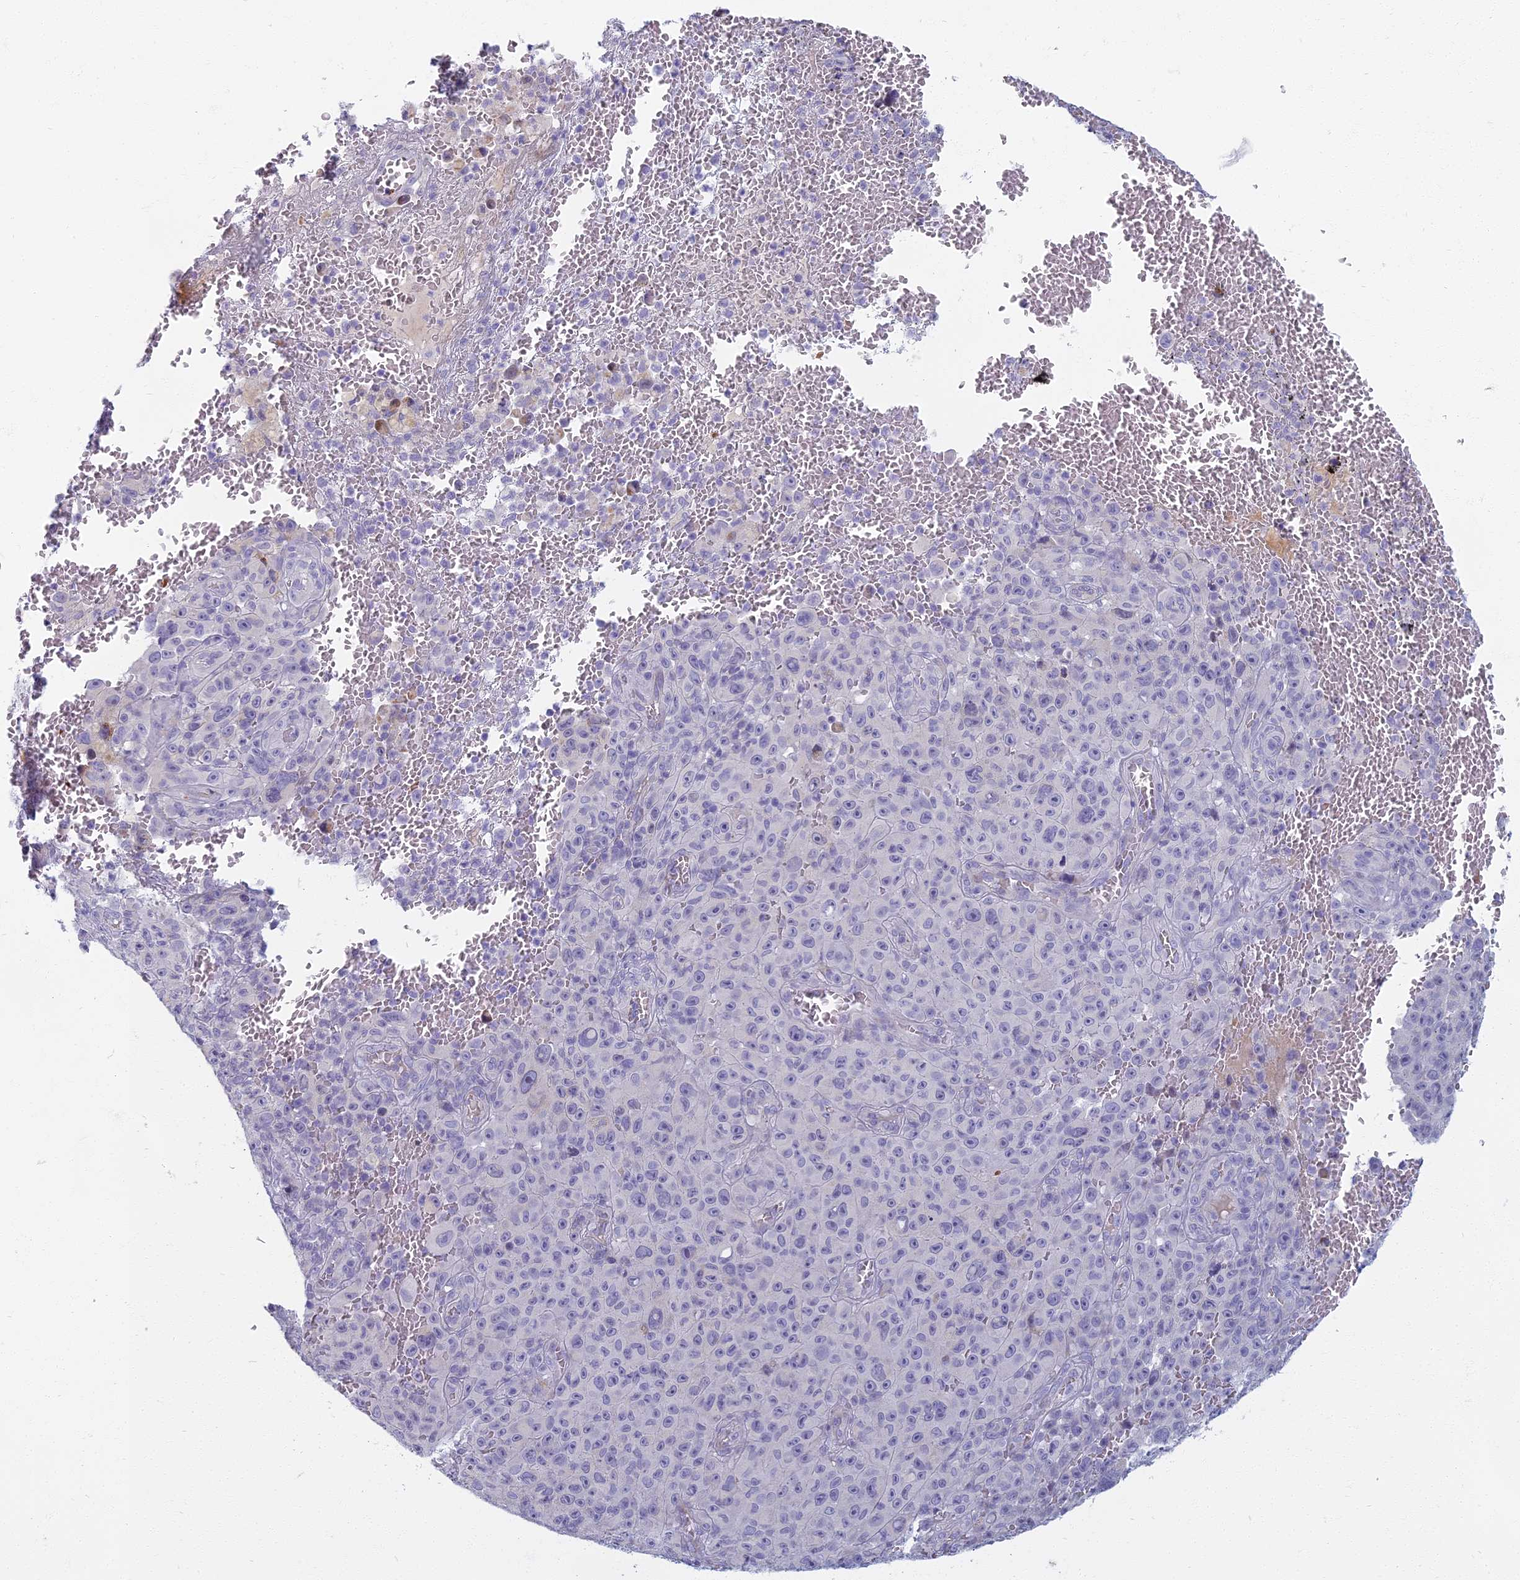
{"staining": {"intensity": "negative", "quantity": "none", "location": "none"}, "tissue": "melanoma", "cell_type": "Tumor cells", "image_type": "cancer", "snomed": [{"axis": "morphology", "description": "Malignant melanoma, NOS"}, {"axis": "topography", "description": "Skin"}], "caption": "This histopathology image is of malignant melanoma stained with IHC to label a protein in brown with the nuclei are counter-stained blue. There is no staining in tumor cells.", "gene": "ARL15", "patient": {"sex": "female", "age": 82}}